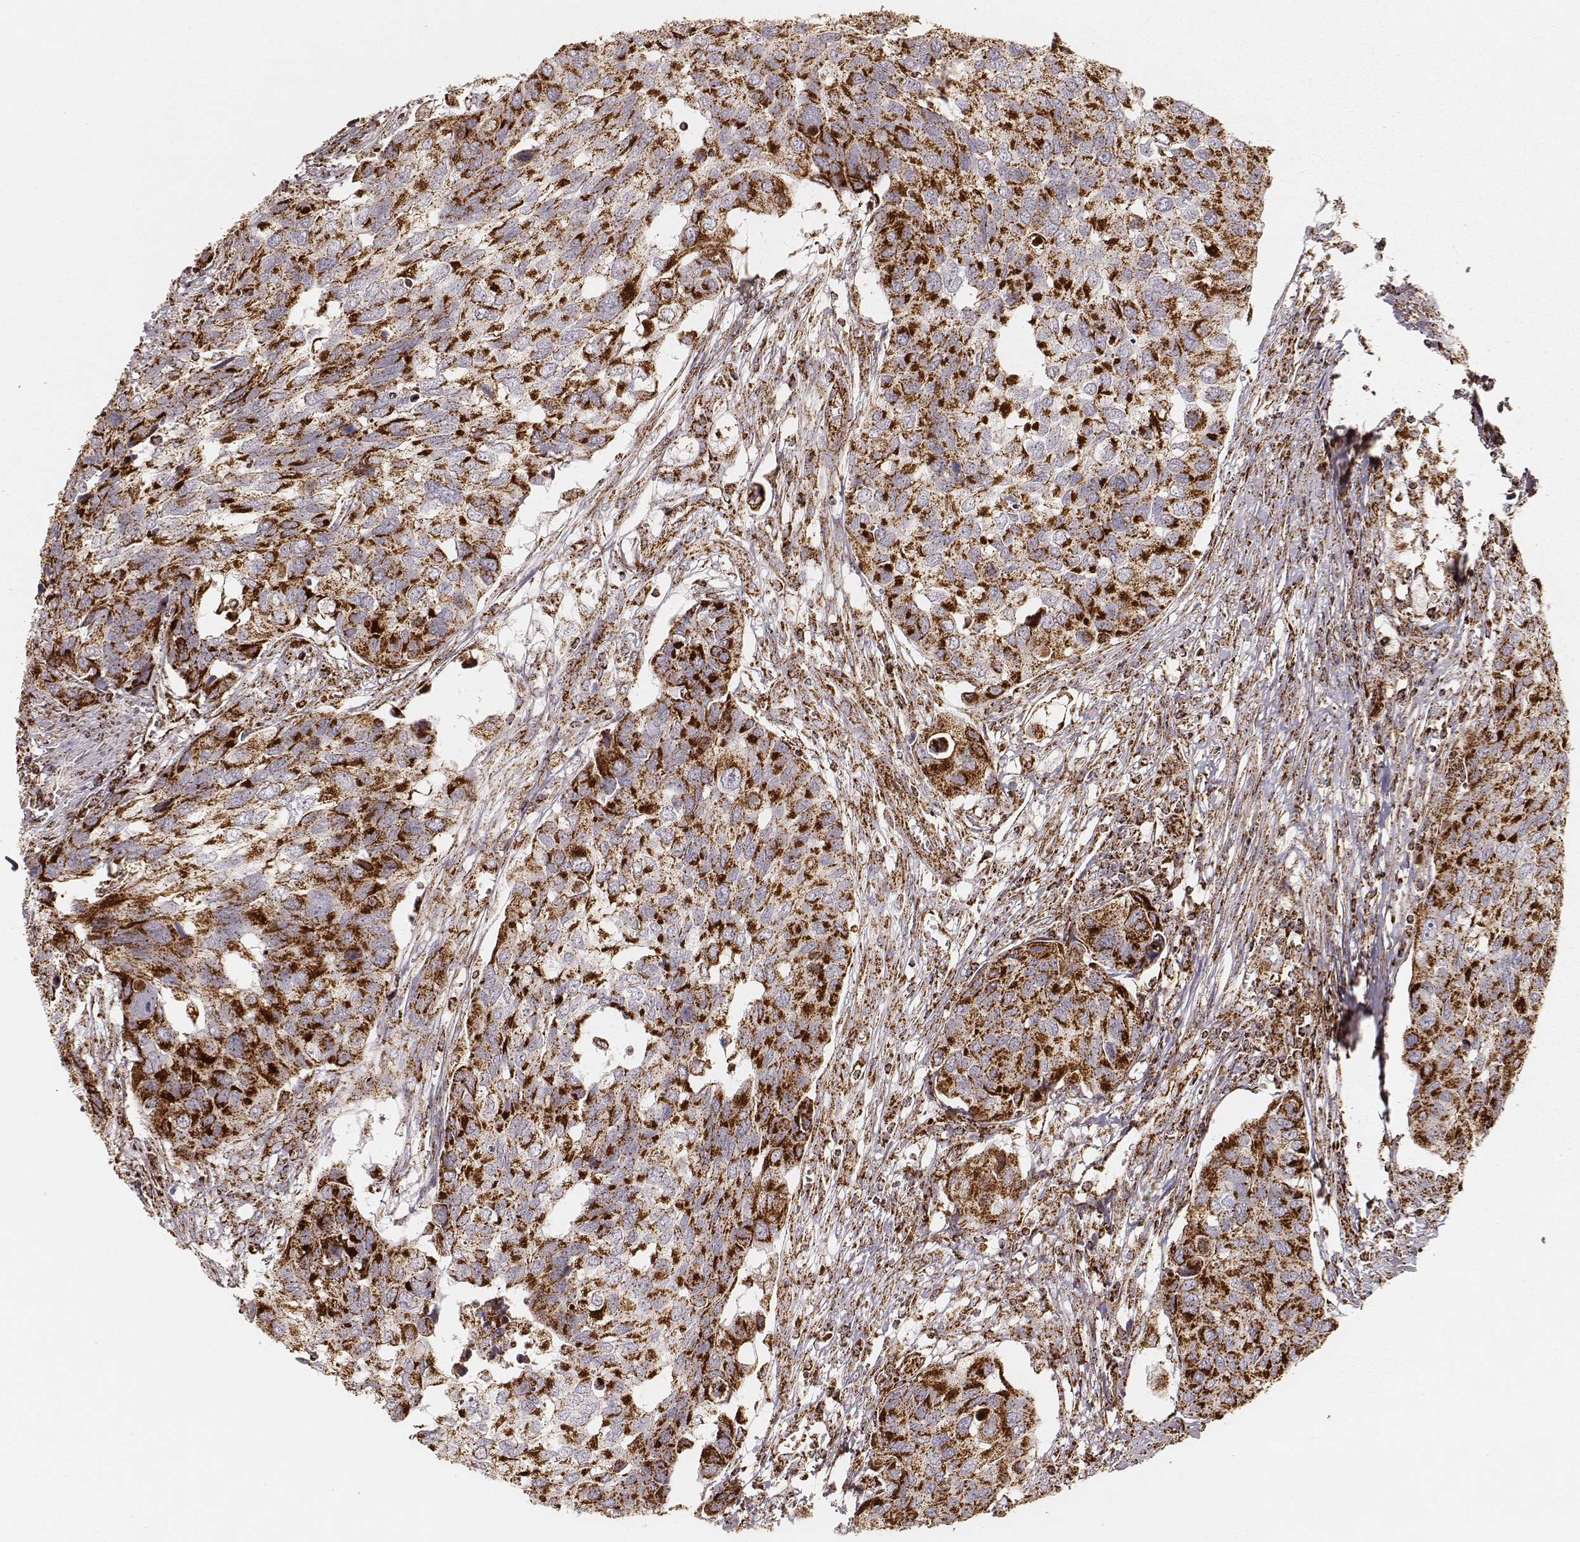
{"staining": {"intensity": "strong", "quantity": ">75%", "location": "cytoplasmic/membranous"}, "tissue": "urothelial cancer", "cell_type": "Tumor cells", "image_type": "cancer", "snomed": [{"axis": "morphology", "description": "Urothelial carcinoma, High grade"}, {"axis": "topography", "description": "Urinary bladder"}], "caption": "Immunohistochemical staining of human urothelial carcinoma (high-grade) demonstrates high levels of strong cytoplasmic/membranous positivity in about >75% of tumor cells. The protein of interest is shown in brown color, while the nuclei are stained blue.", "gene": "CS", "patient": {"sex": "male", "age": 60}}